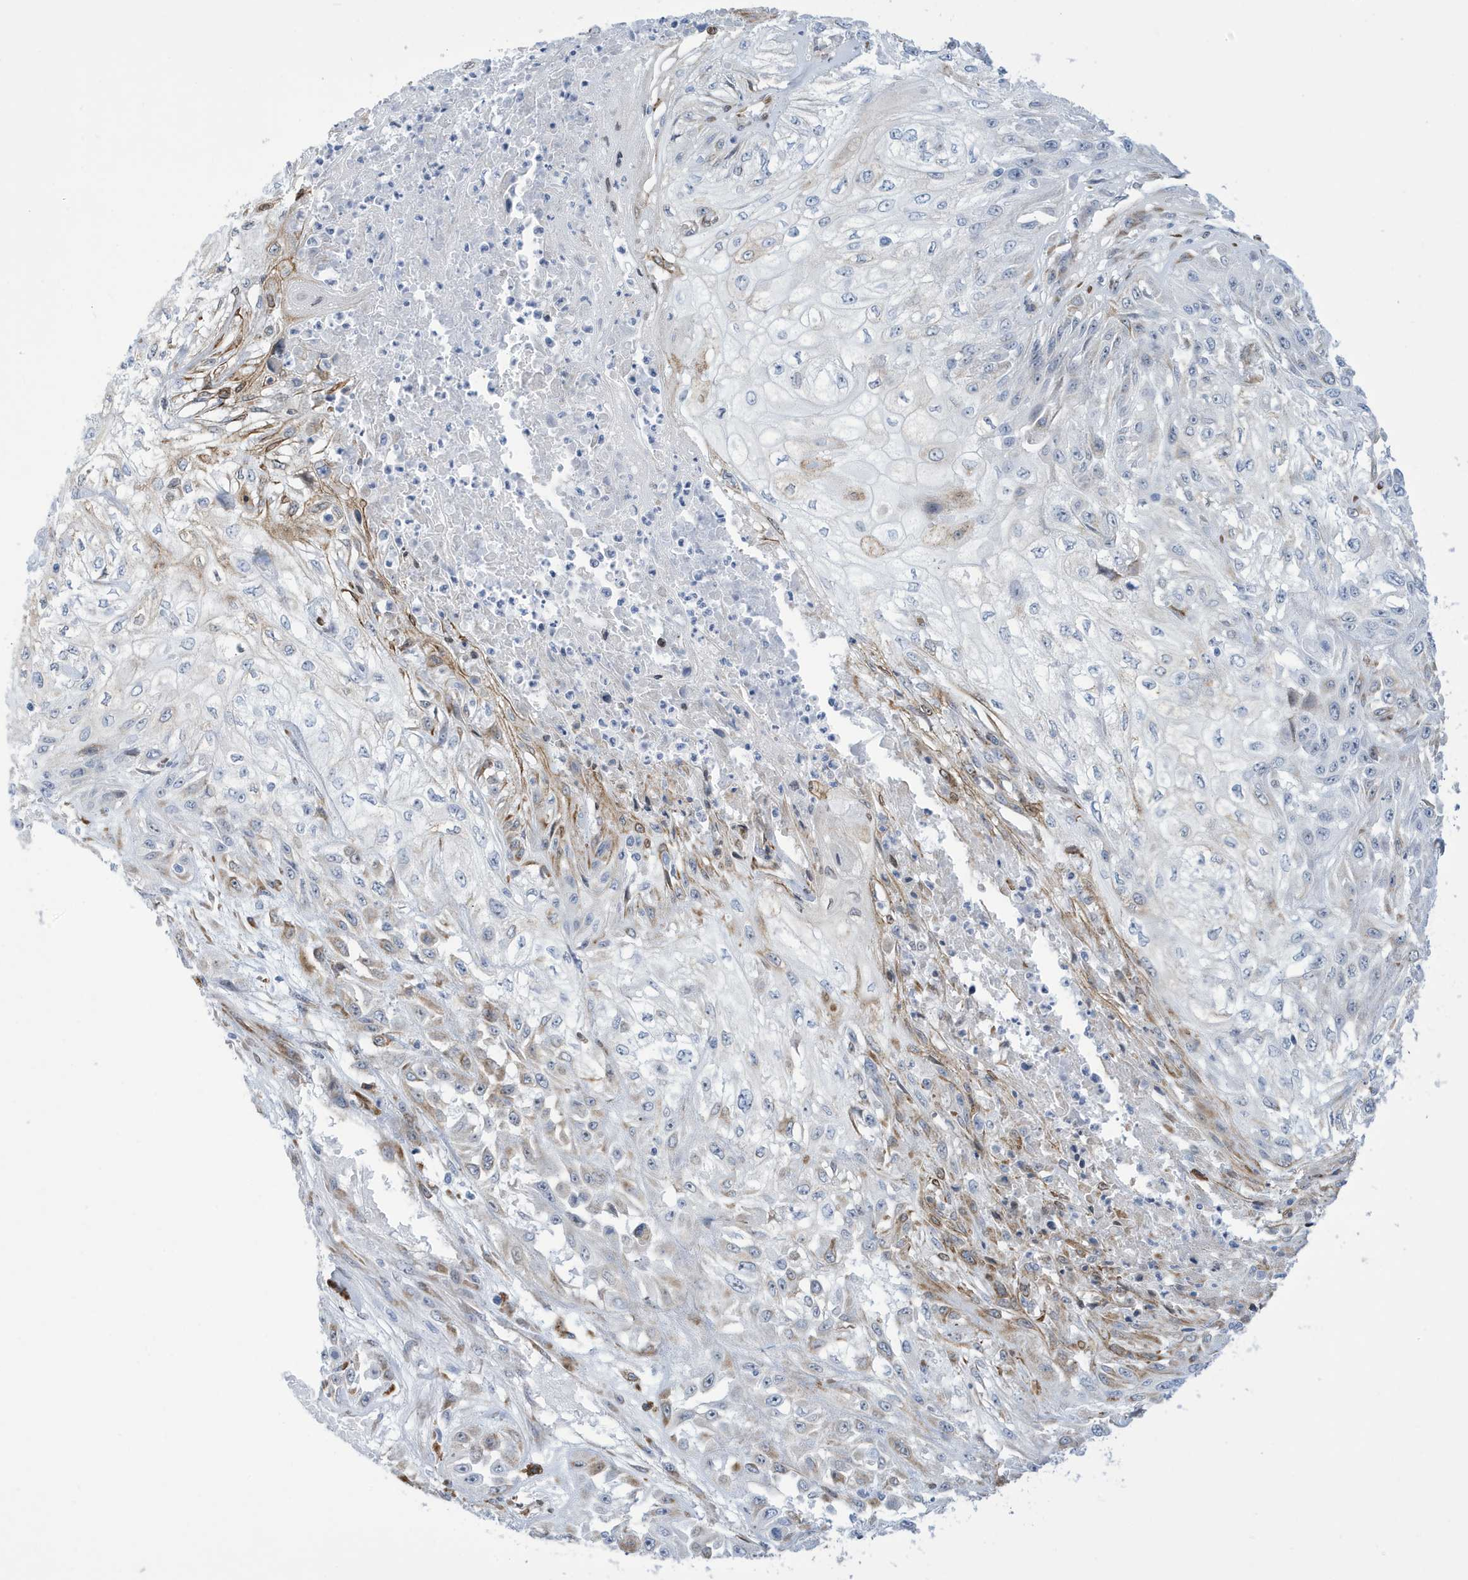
{"staining": {"intensity": "moderate", "quantity": "<25%", "location": "cytoplasmic/membranous"}, "tissue": "skin cancer", "cell_type": "Tumor cells", "image_type": "cancer", "snomed": [{"axis": "morphology", "description": "Squamous cell carcinoma, NOS"}, {"axis": "morphology", "description": "Squamous cell carcinoma, metastatic, NOS"}, {"axis": "topography", "description": "Skin"}, {"axis": "topography", "description": "Lymph node"}], "caption": "A low amount of moderate cytoplasmic/membranous positivity is appreciated in about <25% of tumor cells in skin cancer tissue.", "gene": "SEMA3F", "patient": {"sex": "male", "age": 75}}